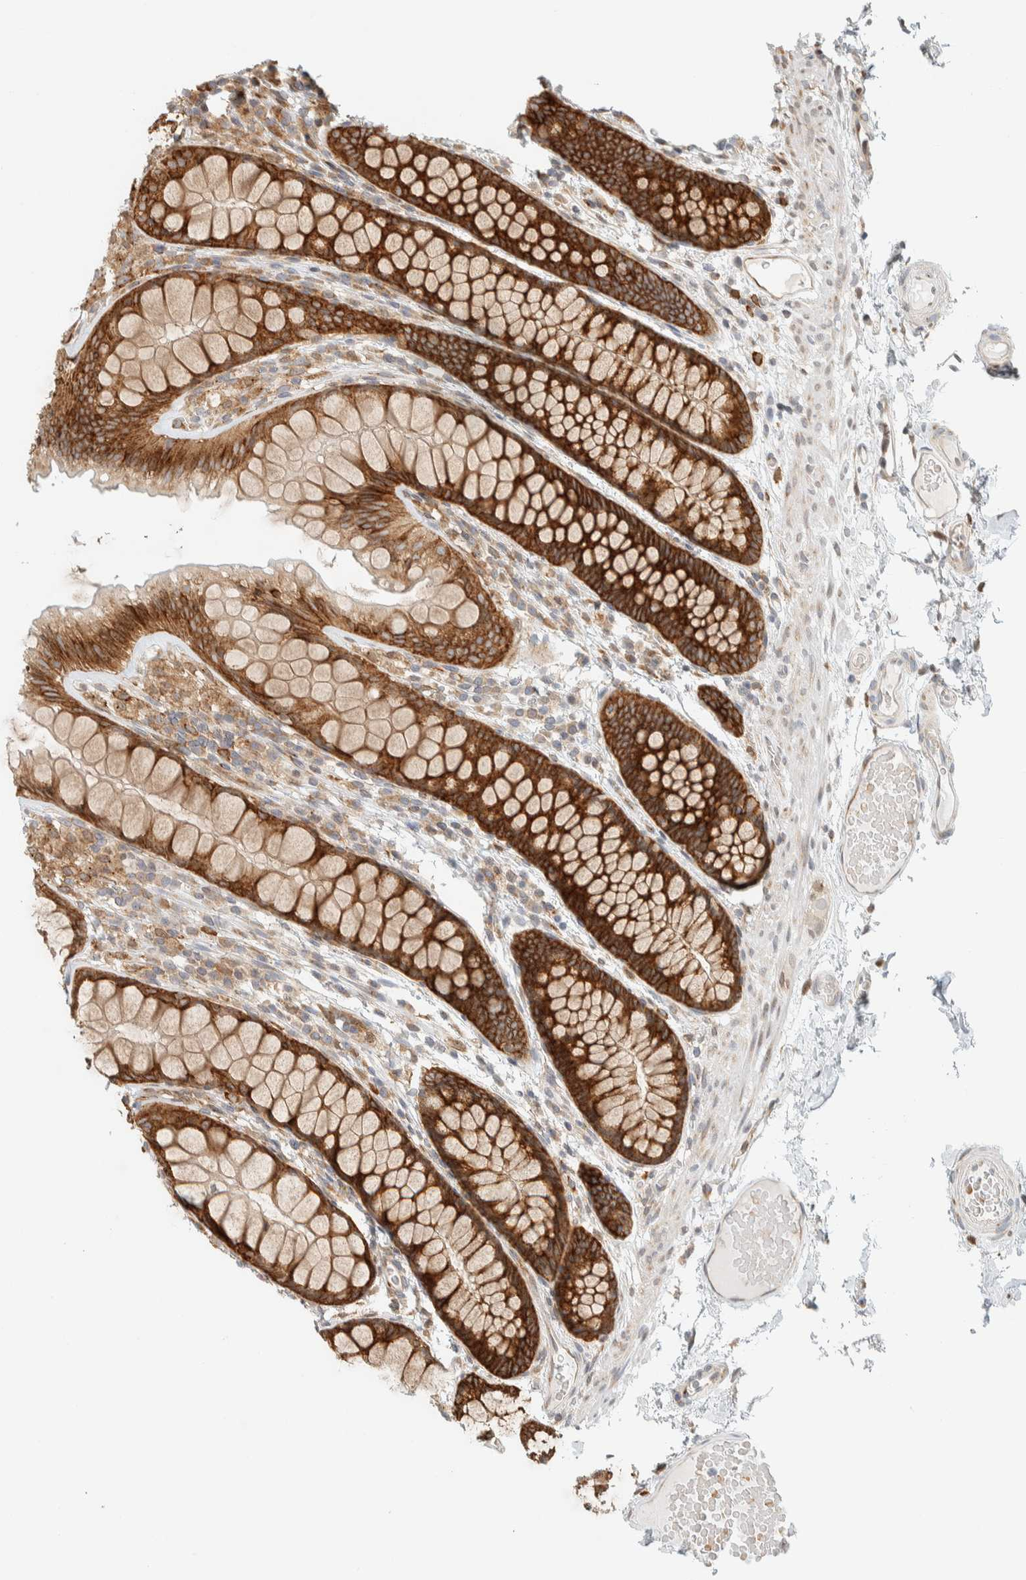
{"staining": {"intensity": "moderate", "quantity": "25%-75%", "location": "cytoplasmic/membranous"}, "tissue": "colon", "cell_type": "Endothelial cells", "image_type": "normal", "snomed": [{"axis": "morphology", "description": "Normal tissue, NOS"}, {"axis": "topography", "description": "Colon"}], "caption": "DAB immunohistochemical staining of benign human colon displays moderate cytoplasmic/membranous protein positivity in approximately 25%-75% of endothelial cells.", "gene": "LLGL2", "patient": {"sex": "female", "age": 56}}